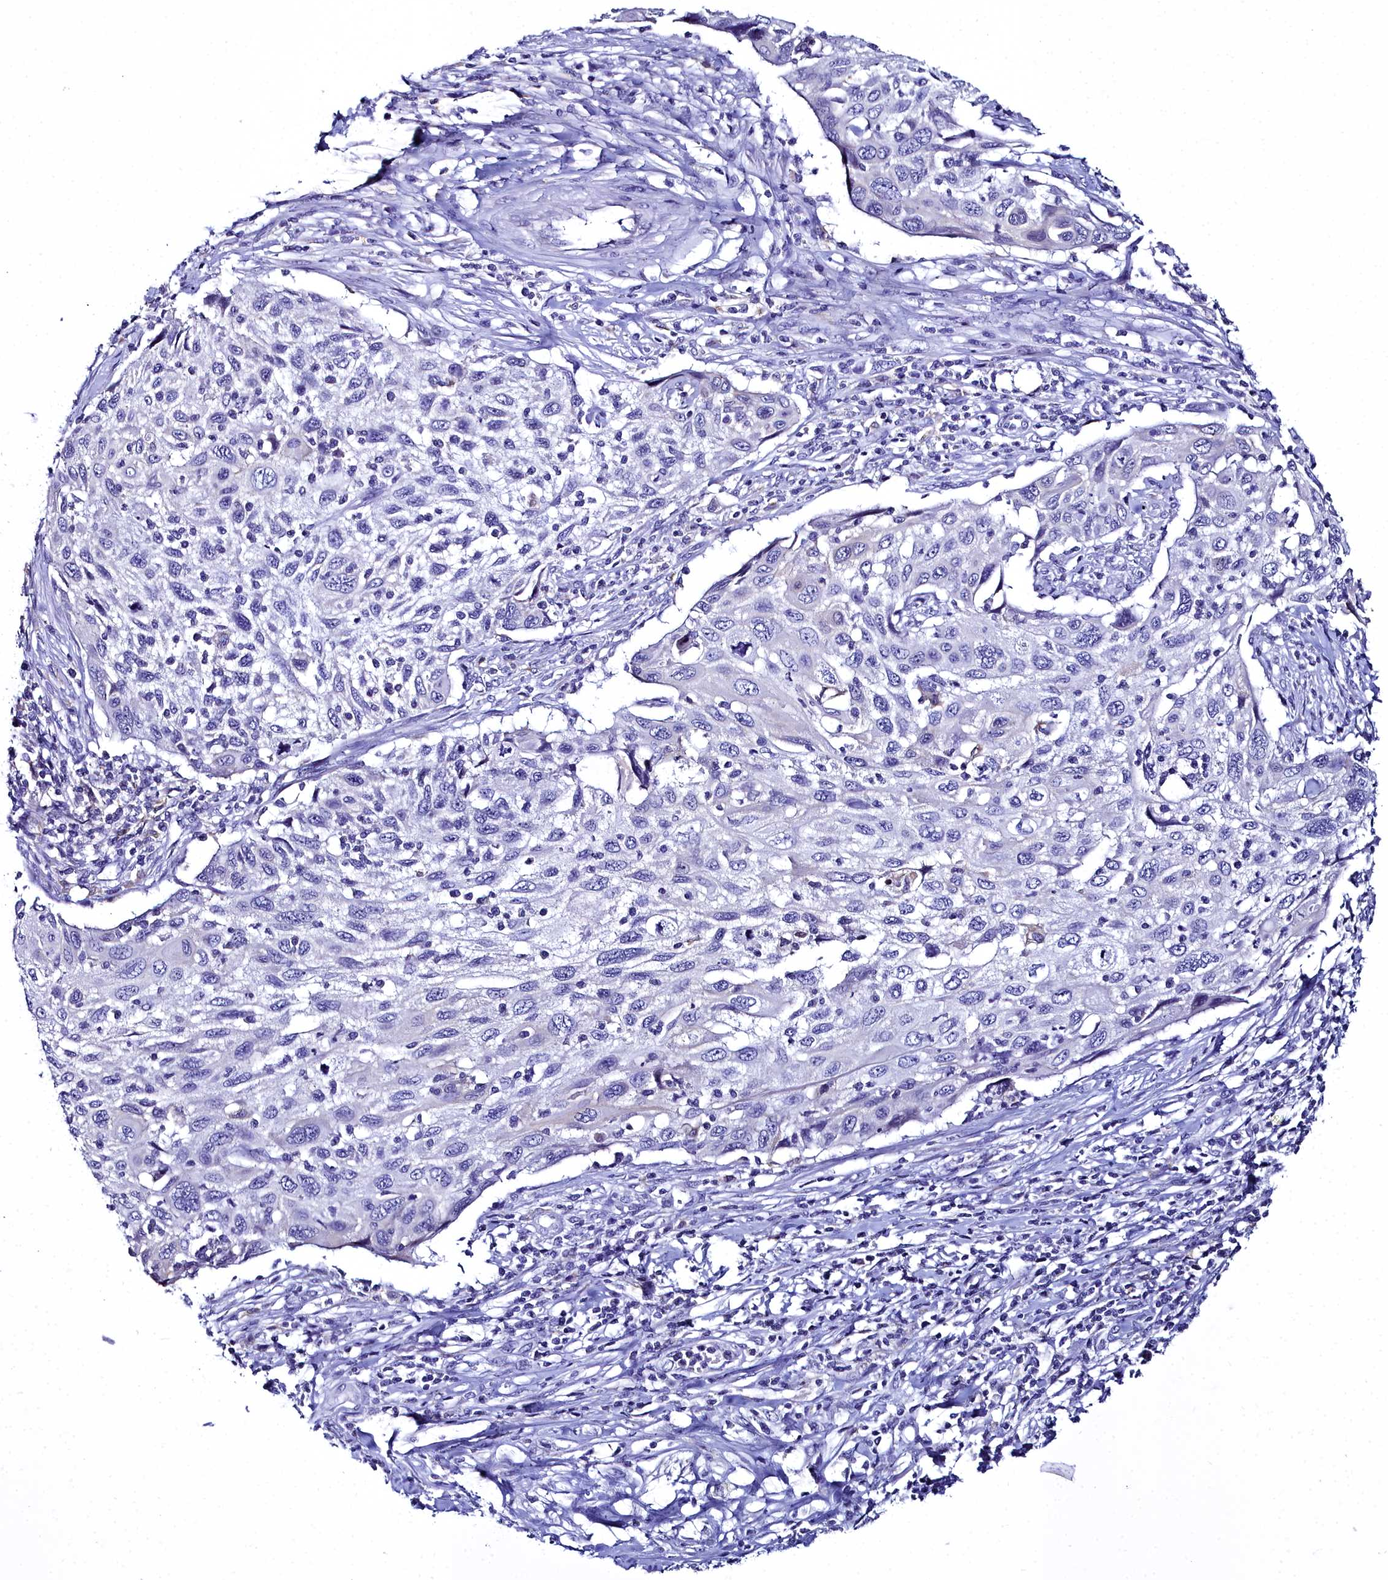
{"staining": {"intensity": "negative", "quantity": "none", "location": "none"}, "tissue": "cervical cancer", "cell_type": "Tumor cells", "image_type": "cancer", "snomed": [{"axis": "morphology", "description": "Squamous cell carcinoma, NOS"}, {"axis": "topography", "description": "Cervix"}], "caption": "IHC histopathology image of cervical cancer stained for a protein (brown), which reveals no expression in tumor cells.", "gene": "ELAPOR2", "patient": {"sex": "female", "age": 70}}